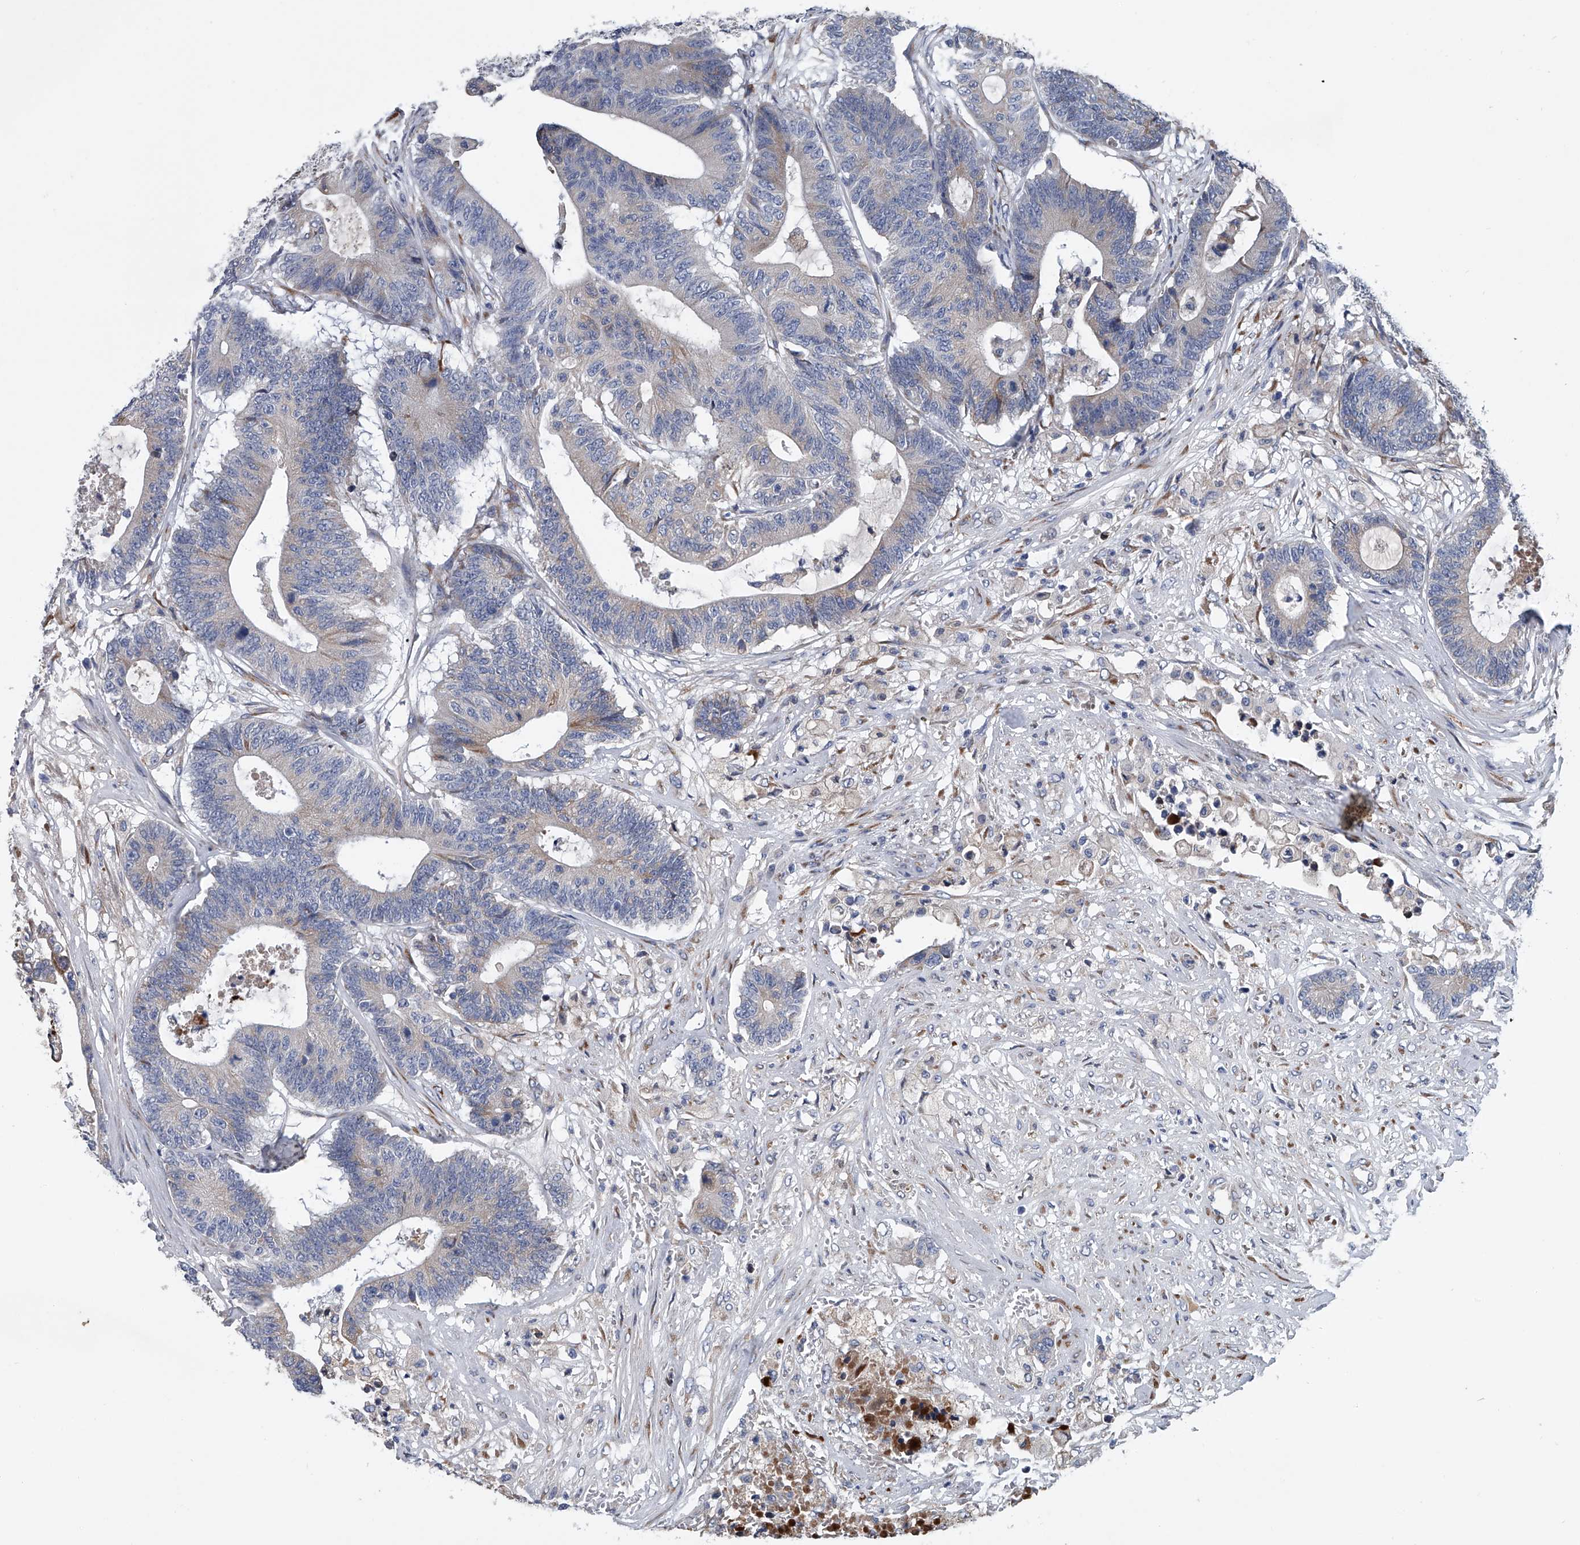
{"staining": {"intensity": "negative", "quantity": "none", "location": "none"}, "tissue": "colorectal cancer", "cell_type": "Tumor cells", "image_type": "cancer", "snomed": [{"axis": "morphology", "description": "Adenocarcinoma, NOS"}, {"axis": "topography", "description": "Colon"}], "caption": "Photomicrograph shows no significant protein staining in tumor cells of colorectal cancer (adenocarcinoma). (DAB immunohistochemistry, high magnification).", "gene": "ABCG1", "patient": {"sex": "female", "age": 84}}